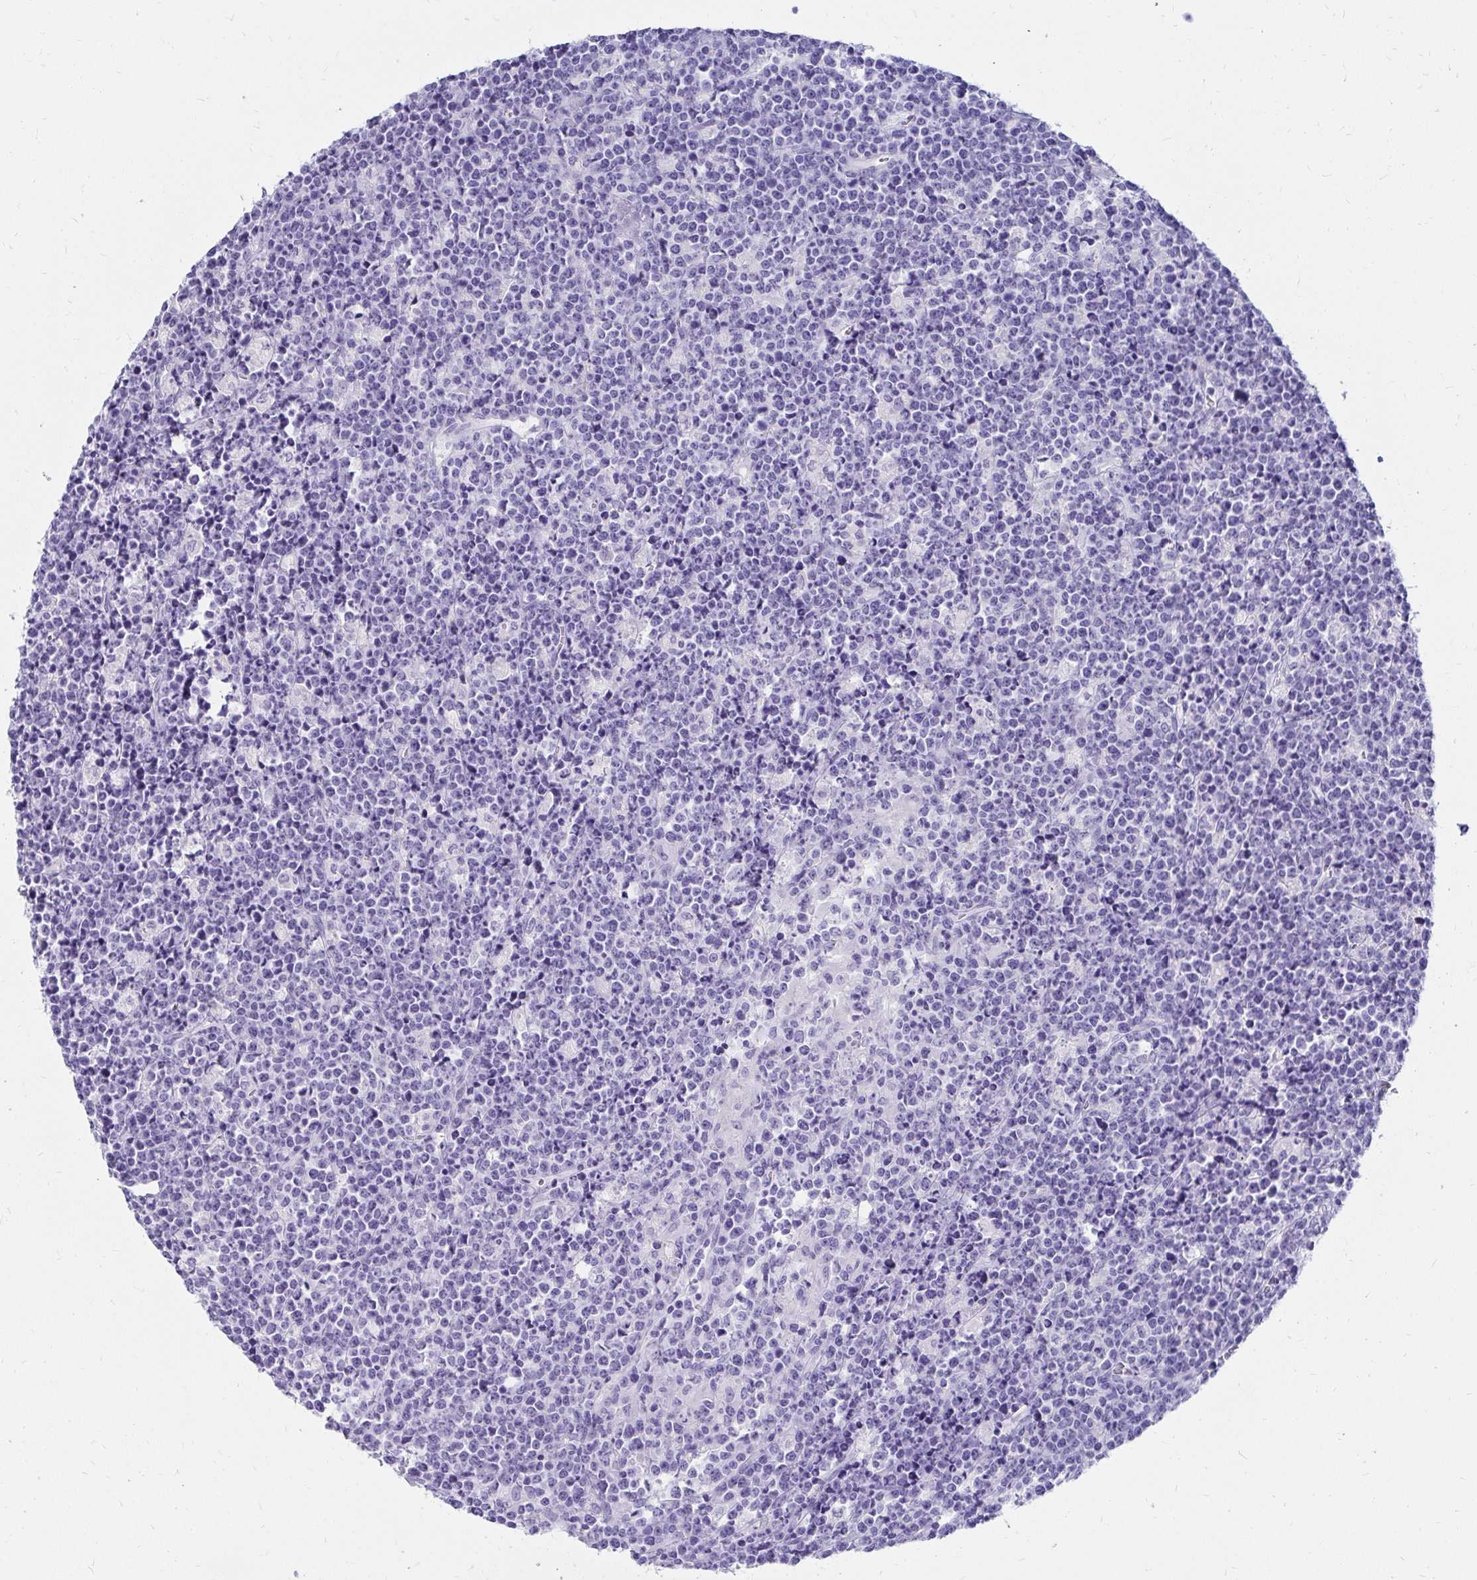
{"staining": {"intensity": "negative", "quantity": "none", "location": "none"}, "tissue": "lymphoma", "cell_type": "Tumor cells", "image_type": "cancer", "snomed": [{"axis": "morphology", "description": "Malignant lymphoma, non-Hodgkin's type, High grade"}, {"axis": "topography", "description": "Ovary"}], "caption": "Immunohistochemistry of human lymphoma shows no positivity in tumor cells. (DAB (3,3'-diaminobenzidine) immunohistochemistry, high magnification).", "gene": "DPEP3", "patient": {"sex": "female", "age": 56}}